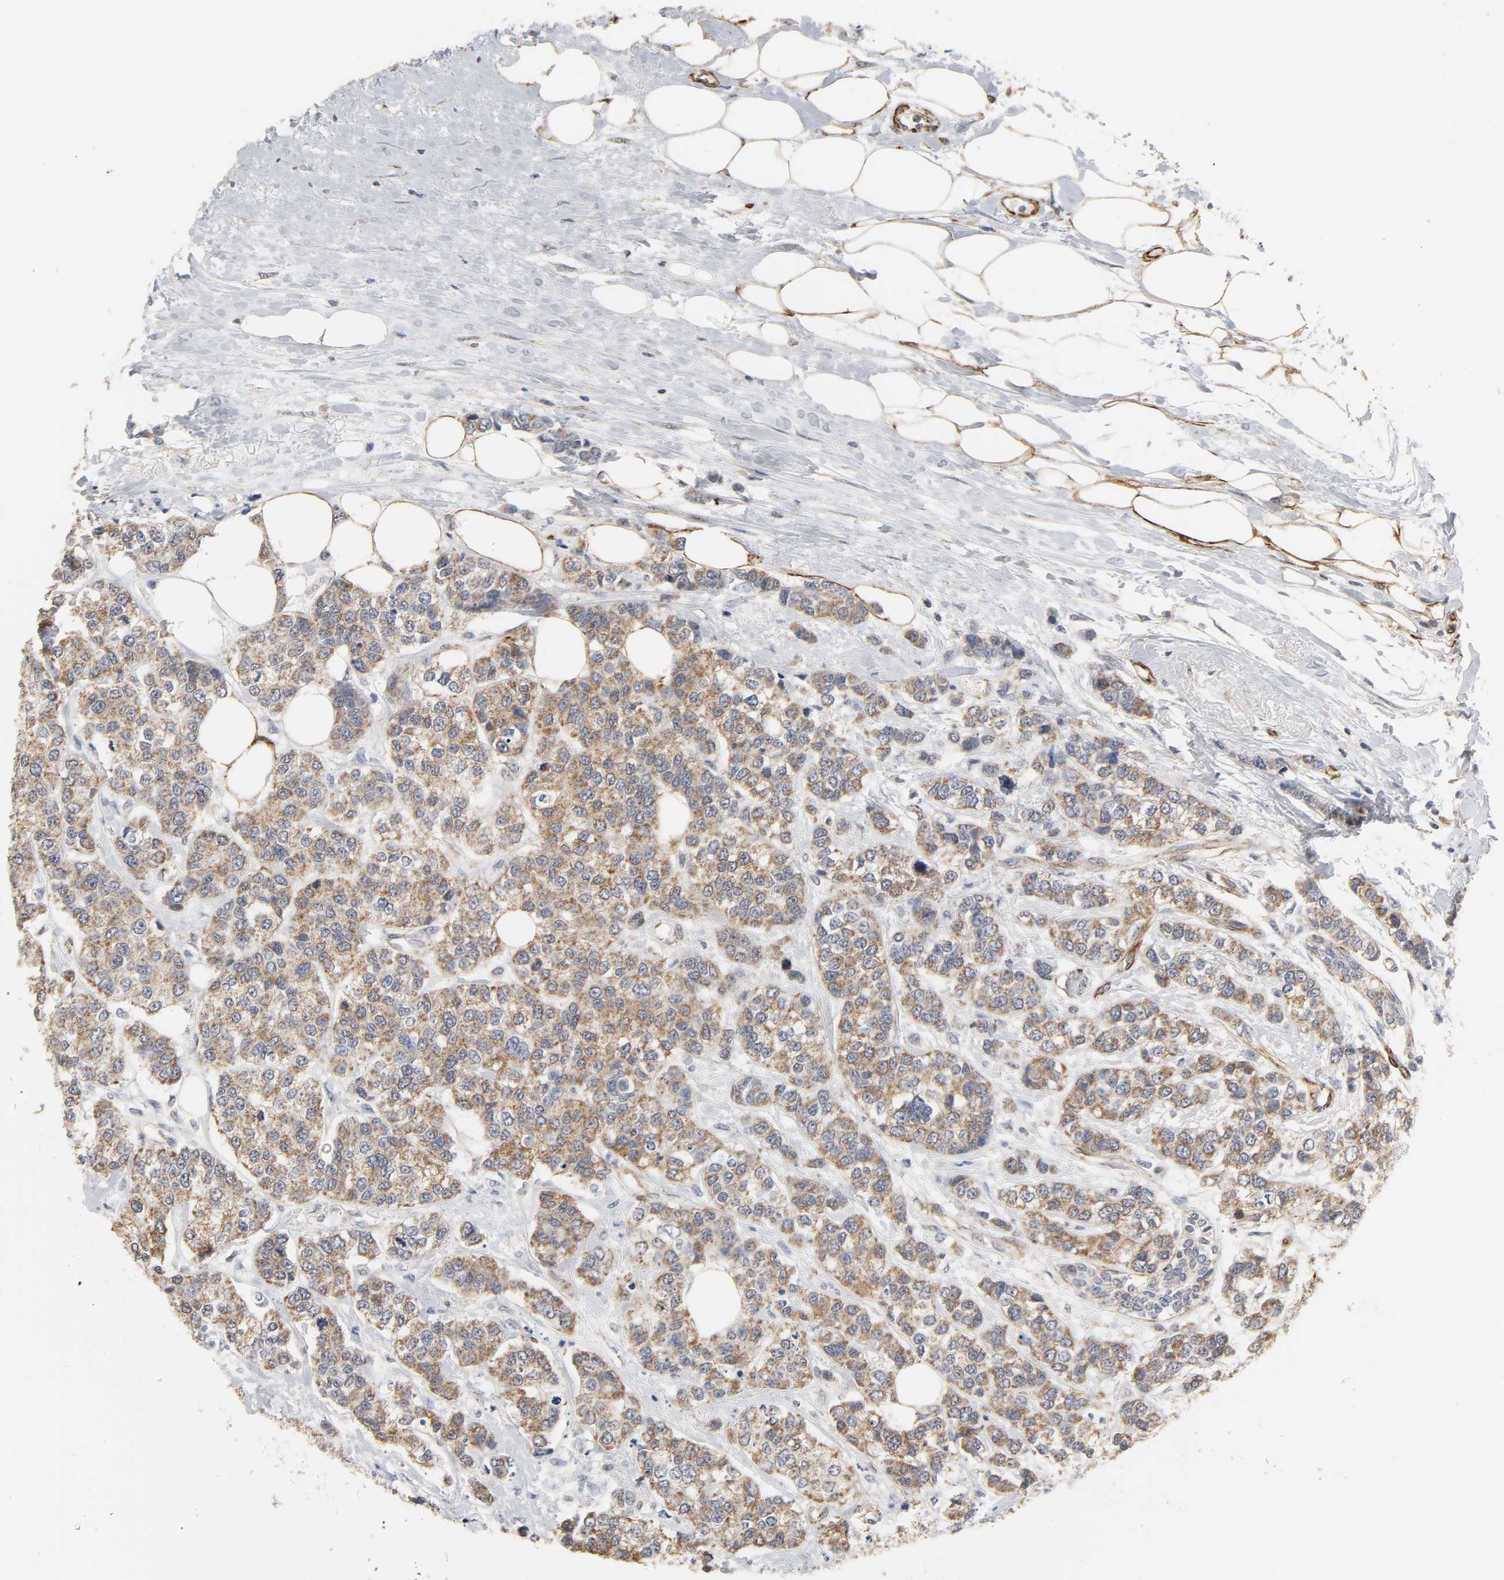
{"staining": {"intensity": "weak", "quantity": ">75%", "location": "cytoplasmic/membranous"}, "tissue": "breast cancer", "cell_type": "Tumor cells", "image_type": "cancer", "snomed": [{"axis": "morphology", "description": "Duct carcinoma"}, {"axis": "topography", "description": "Breast"}], "caption": "Invasive ductal carcinoma (breast) stained with a brown dye shows weak cytoplasmic/membranous positive staining in approximately >75% of tumor cells.", "gene": "GNG2", "patient": {"sex": "female", "age": 51}}